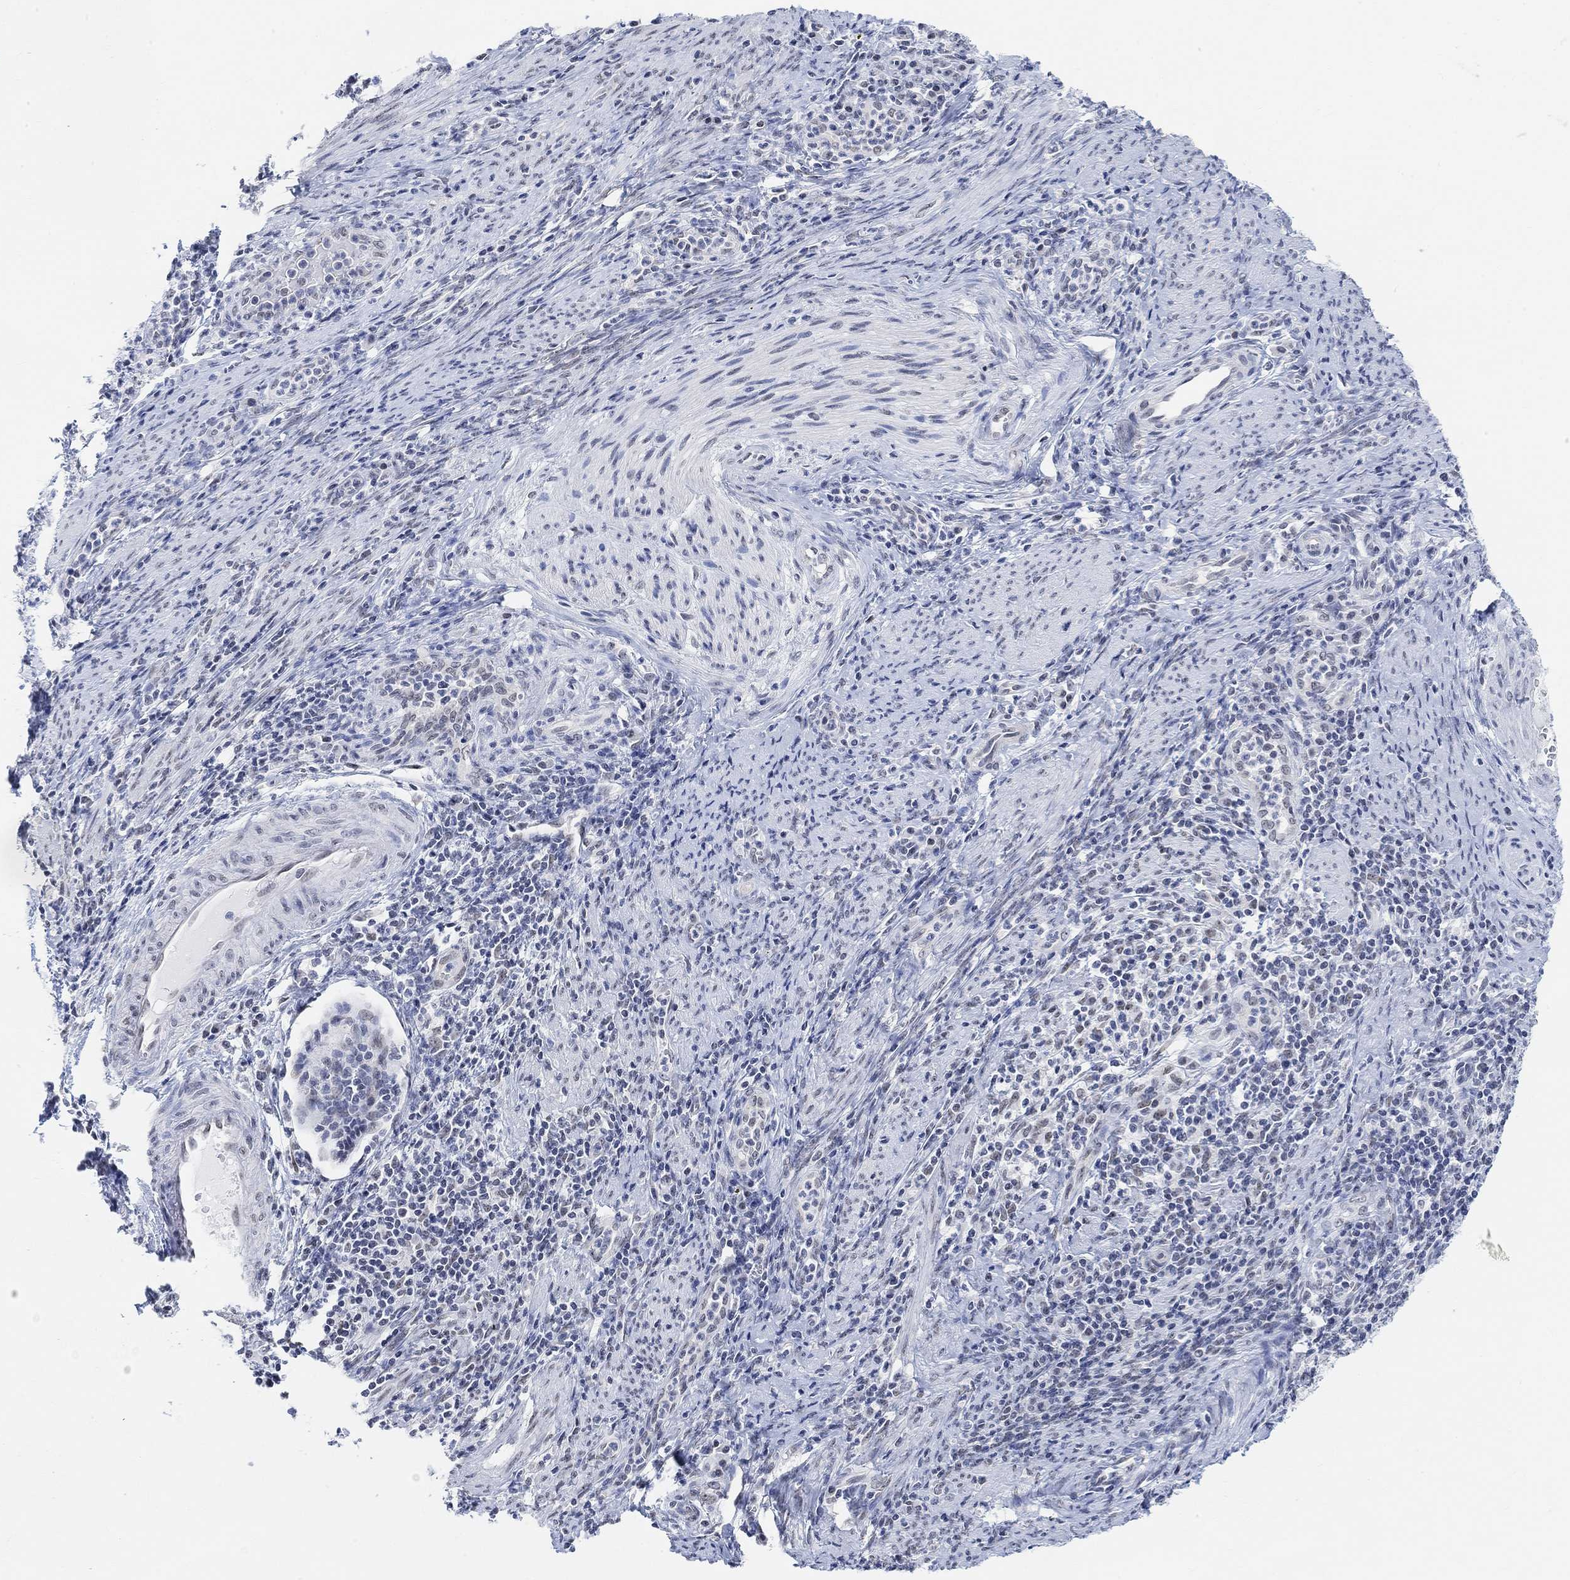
{"staining": {"intensity": "weak", "quantity": "<25%", "location": "nuclear"}, "tissue": "cervical cancer", "cell_type": "Tumor cells", "image_type": "cancer", "snomed": [{"axis": "morphology", "description": "Squamous cell carcinoma, NOS"}, {"axis": "topography", "description": "Cervix"}], "caption": "A high-resolution micrograph shows IHC staining of cervical cancer, which displays no significant expression in tumor cells. The staining was performed using DAB to visualize the protein expression in brown, while the nuclei were stained in blue with hematoxylin (Magnification: 20x).", "gene": "PURG", "patient": {"sex": "female", "age": 26}}